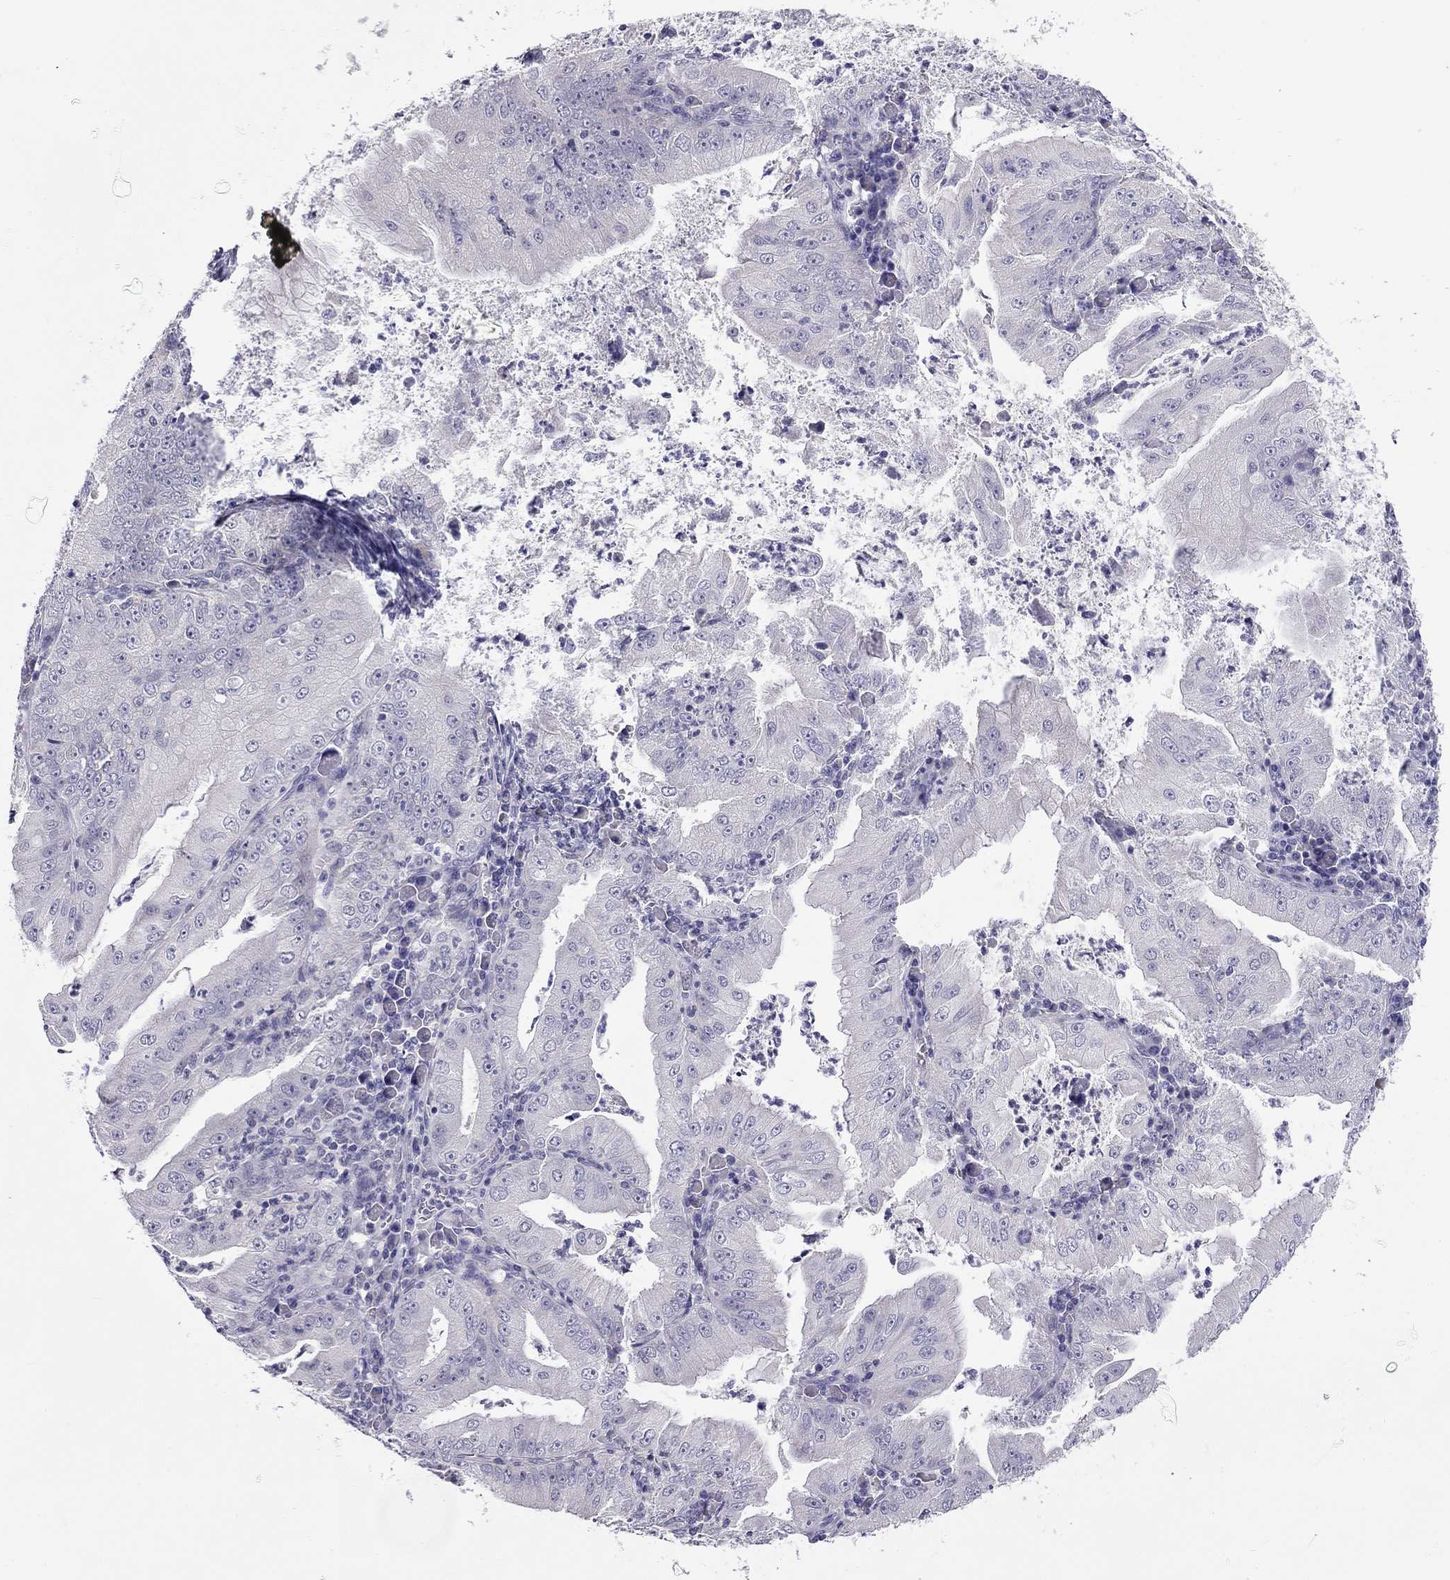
{"staining": {"intensity": "negative", "quantity": "none", "location": "none"}, "tissue": "stomach cancer", "cell_type": "Tumor cells", "image_type": "cancer", "snomed": [{"axis": "morphology", "description": "Adenocarcinoma, NOS"}, {"axis": "topography", "description": "Stomach"}], "caption": "Human adenocarcinoma (stomach) stained for a protein using immunohistochemistry (IHC) exhibits no expression in tumor cells.", "gene": "PPP1R3A", "patient": {"sex": "male", "age": 76}}